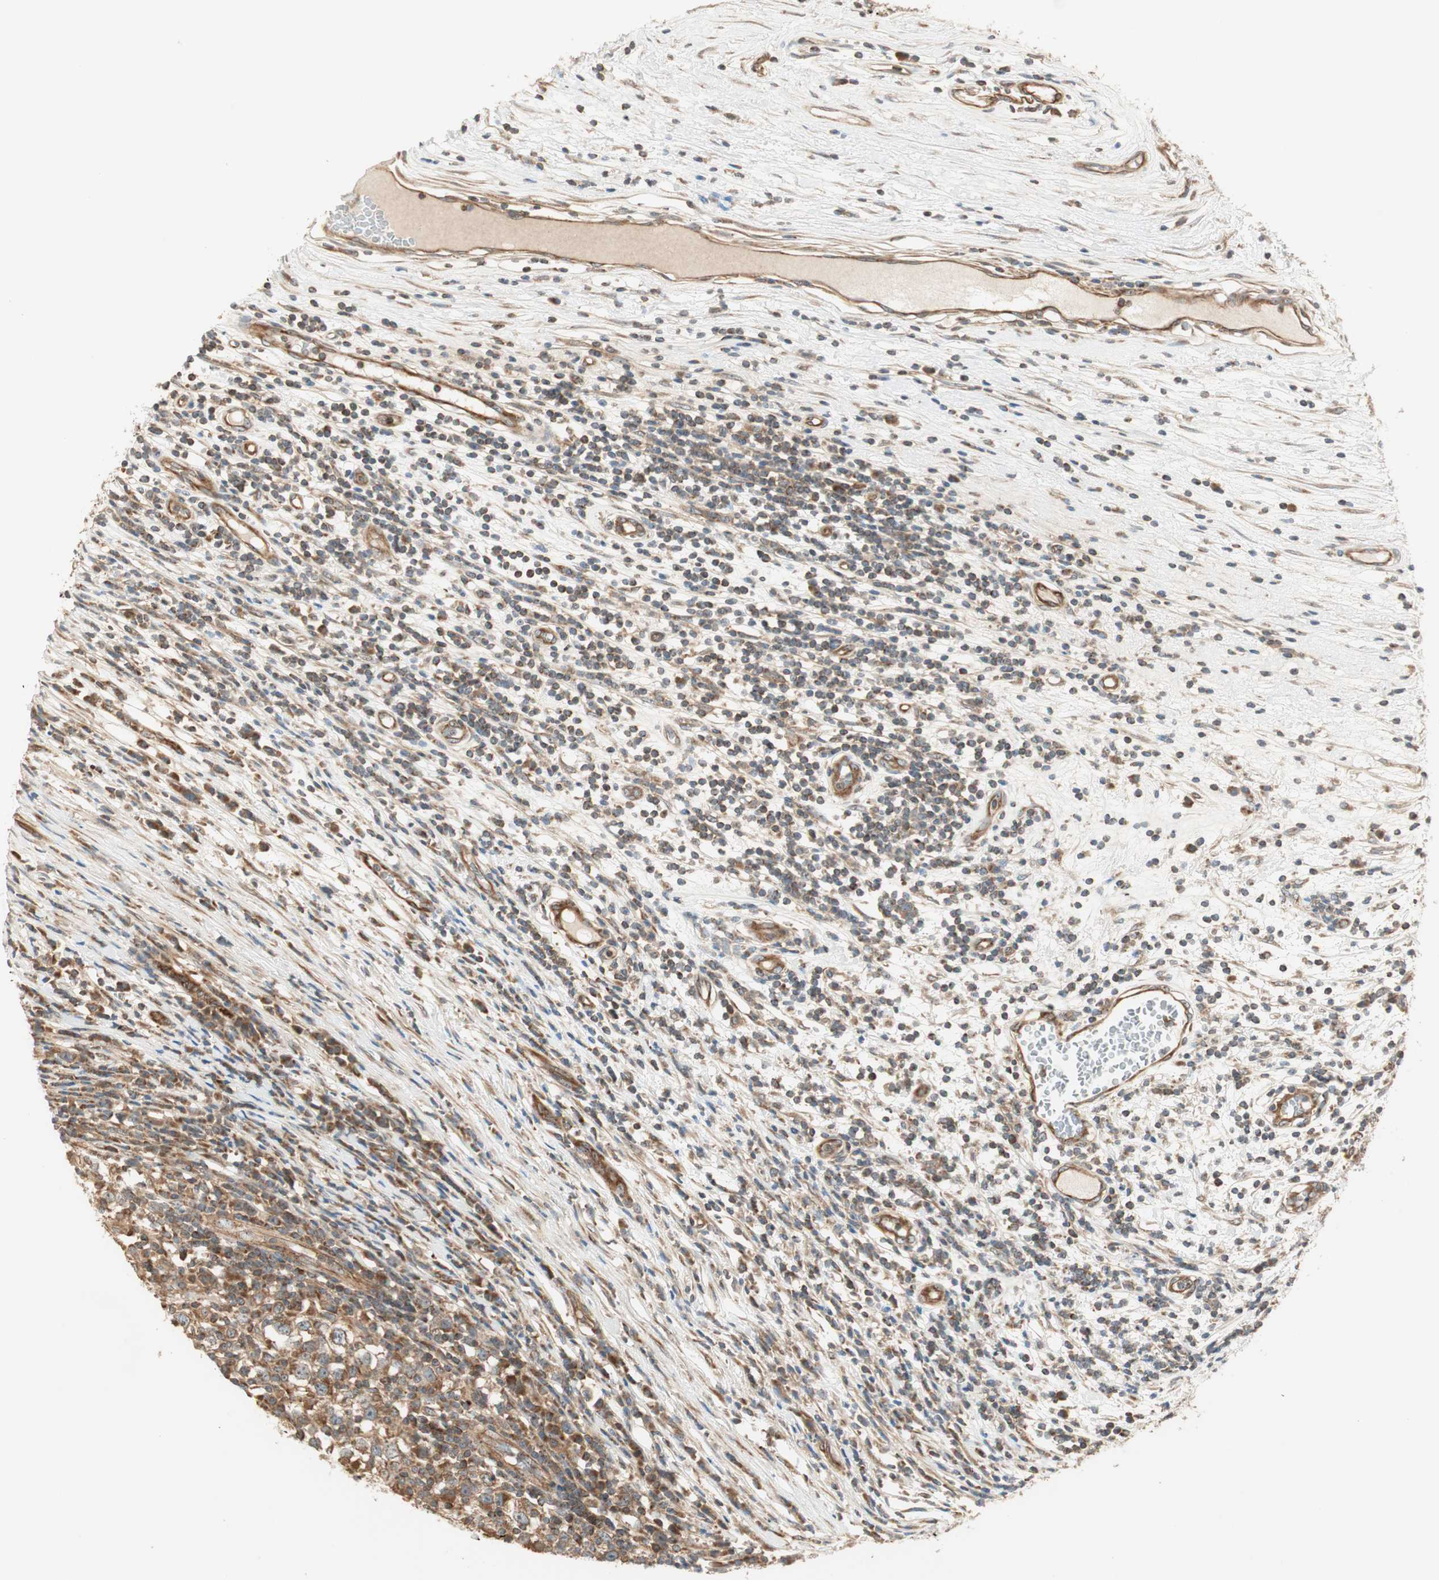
{"staining": {"intensity": "moderate", "quantity": ">75%", "location": "cytoplasmic/membranous"}, "tissue": "testis cancer", "cell_type": "Tumor cells", "image_type": "cancer", "snomed": [{"axis": "morphology", "description": "Seminoma, NOS"}, {"axis": "topography", "description": "Testis"}], "caption": "A photomicrograph of human testis seminoma stained for a protein exhibits moderate cytoplasmic/membranous brown staining in tumor cells. (Brightfield microscopy of DAB IHC at high magnification).", "gene": "CTTNBP2NL", "patient": {"sex": "male", "age": 65}}